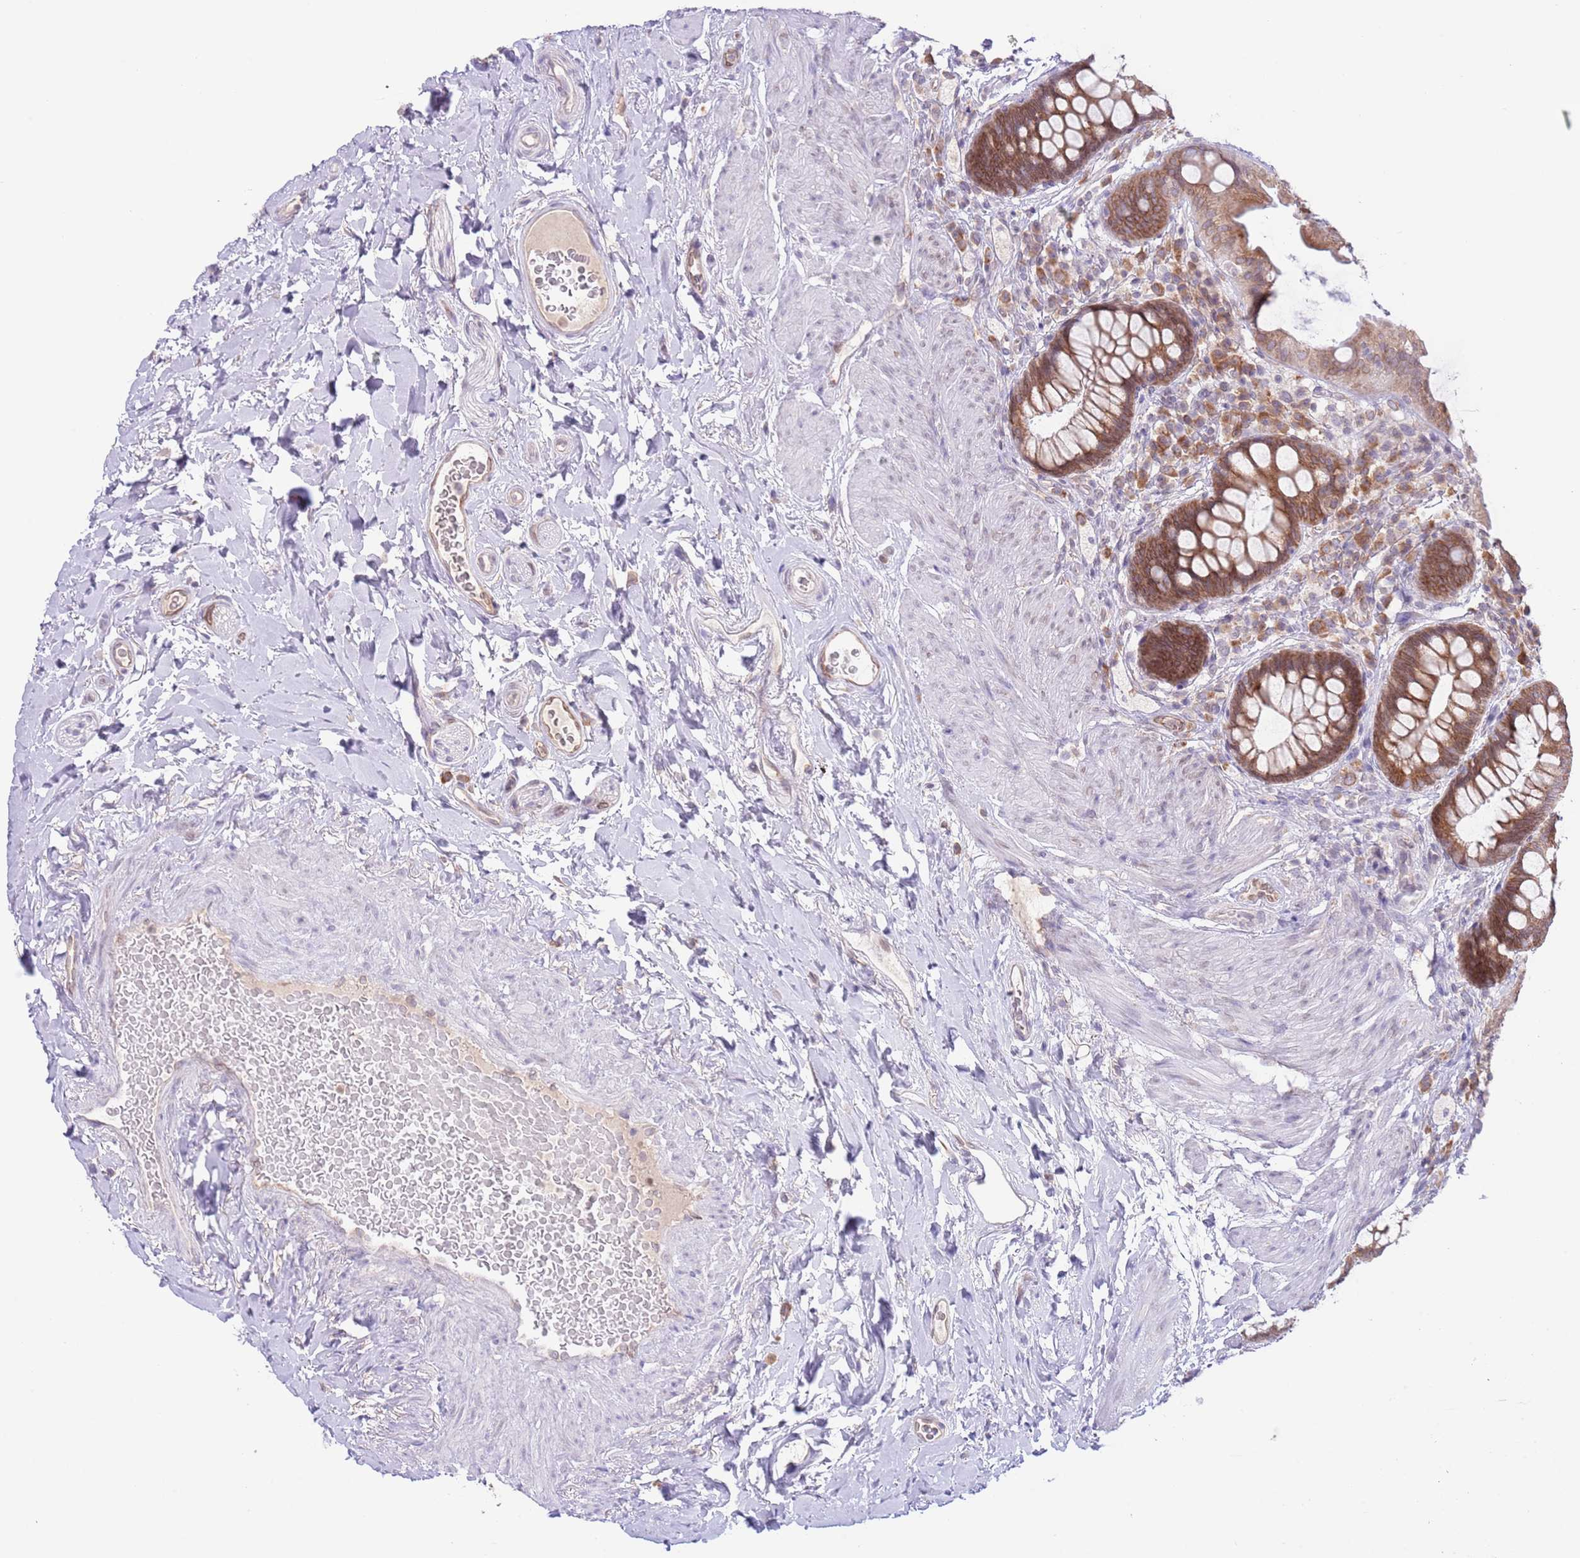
{"staining": {"intensity": "moderate", "quantity": "25%-75%", "location": "cytoplasmic/membranous"}, "tissue": "rectum", "cell_type": "Glandular cells", "image_type": "normal", "snomed": [{"axis": "morphology", "description": "Normal tissue, NOS"}, {"axis": "topography", "description": "Rectum"}, {"axis": "topography", "description": "Peripheral nerve tissue"}], "caption": "Immunohistochemistry (IHC) micrograph of unremarkable rectum: rectum stained using immunohistochemistry (IHC) displays medium levels of moderate protein expression localized specifically in the cytoplasmic/membranous of glandular cells, appearing as a cytoplasmic/membranous brown color.", "gene": "EBPL", "patient": {"sex": "female", "age": 69}}